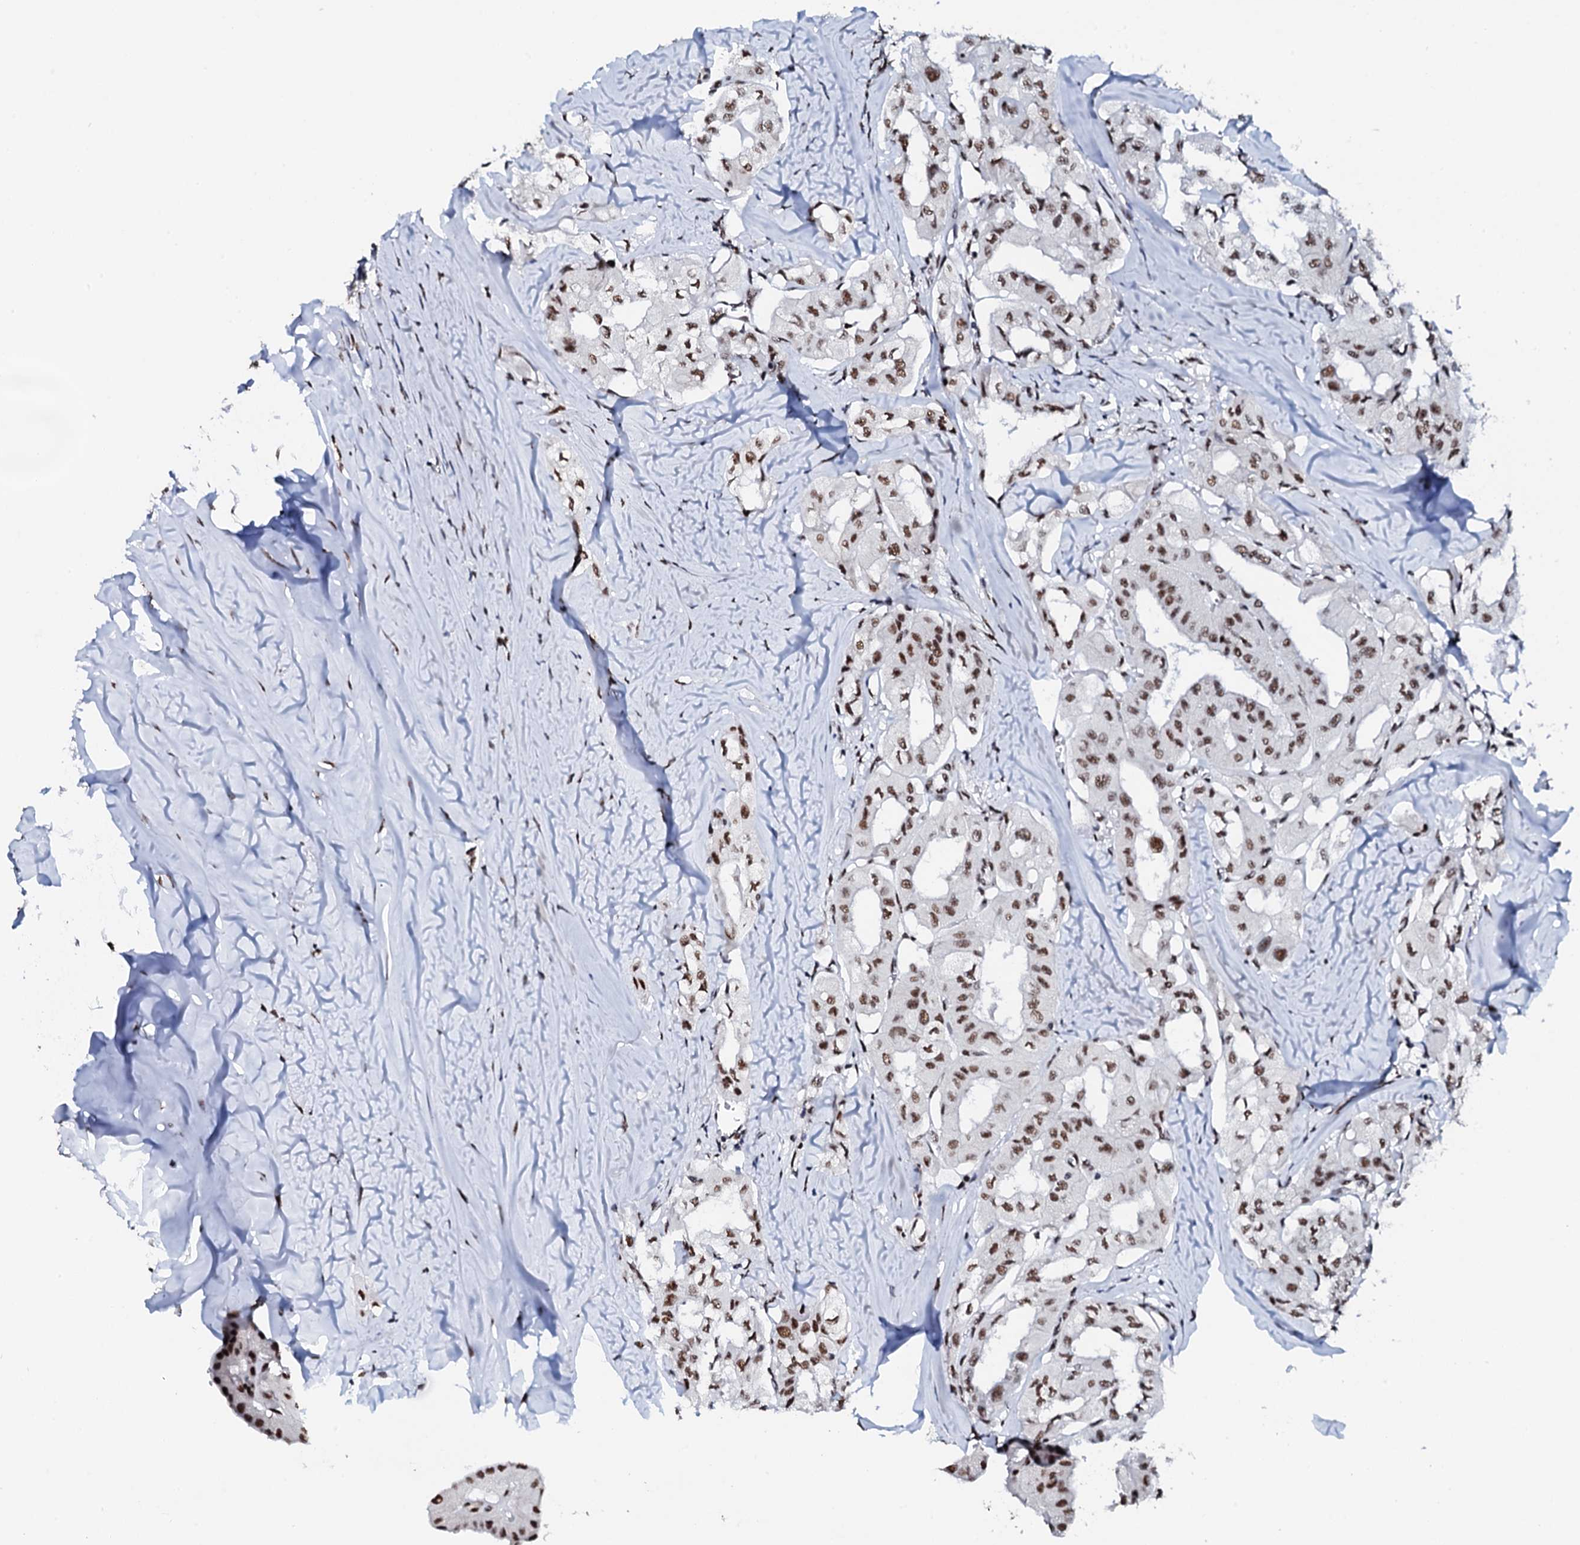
{"staining": {"intensity": "moderate", "quantity": ">75%", "location": "nuclear"}, "tissue": "thyroid cancer", "cell_type": "Tumor cells", "image_type": "cancer", "snomed": [{"axis": "morphology", "description": "Papillary adenocarcinoma, NOS"}, {"axis": "topography", "description": "Thyroid gland"}], "caption": "Tumor cells demonstrate moderate nuclear staining in about >75% of cells in thyroid cancer.", "gene": "NKAPD1", "patient": {"sex": "female", "age": 59}}